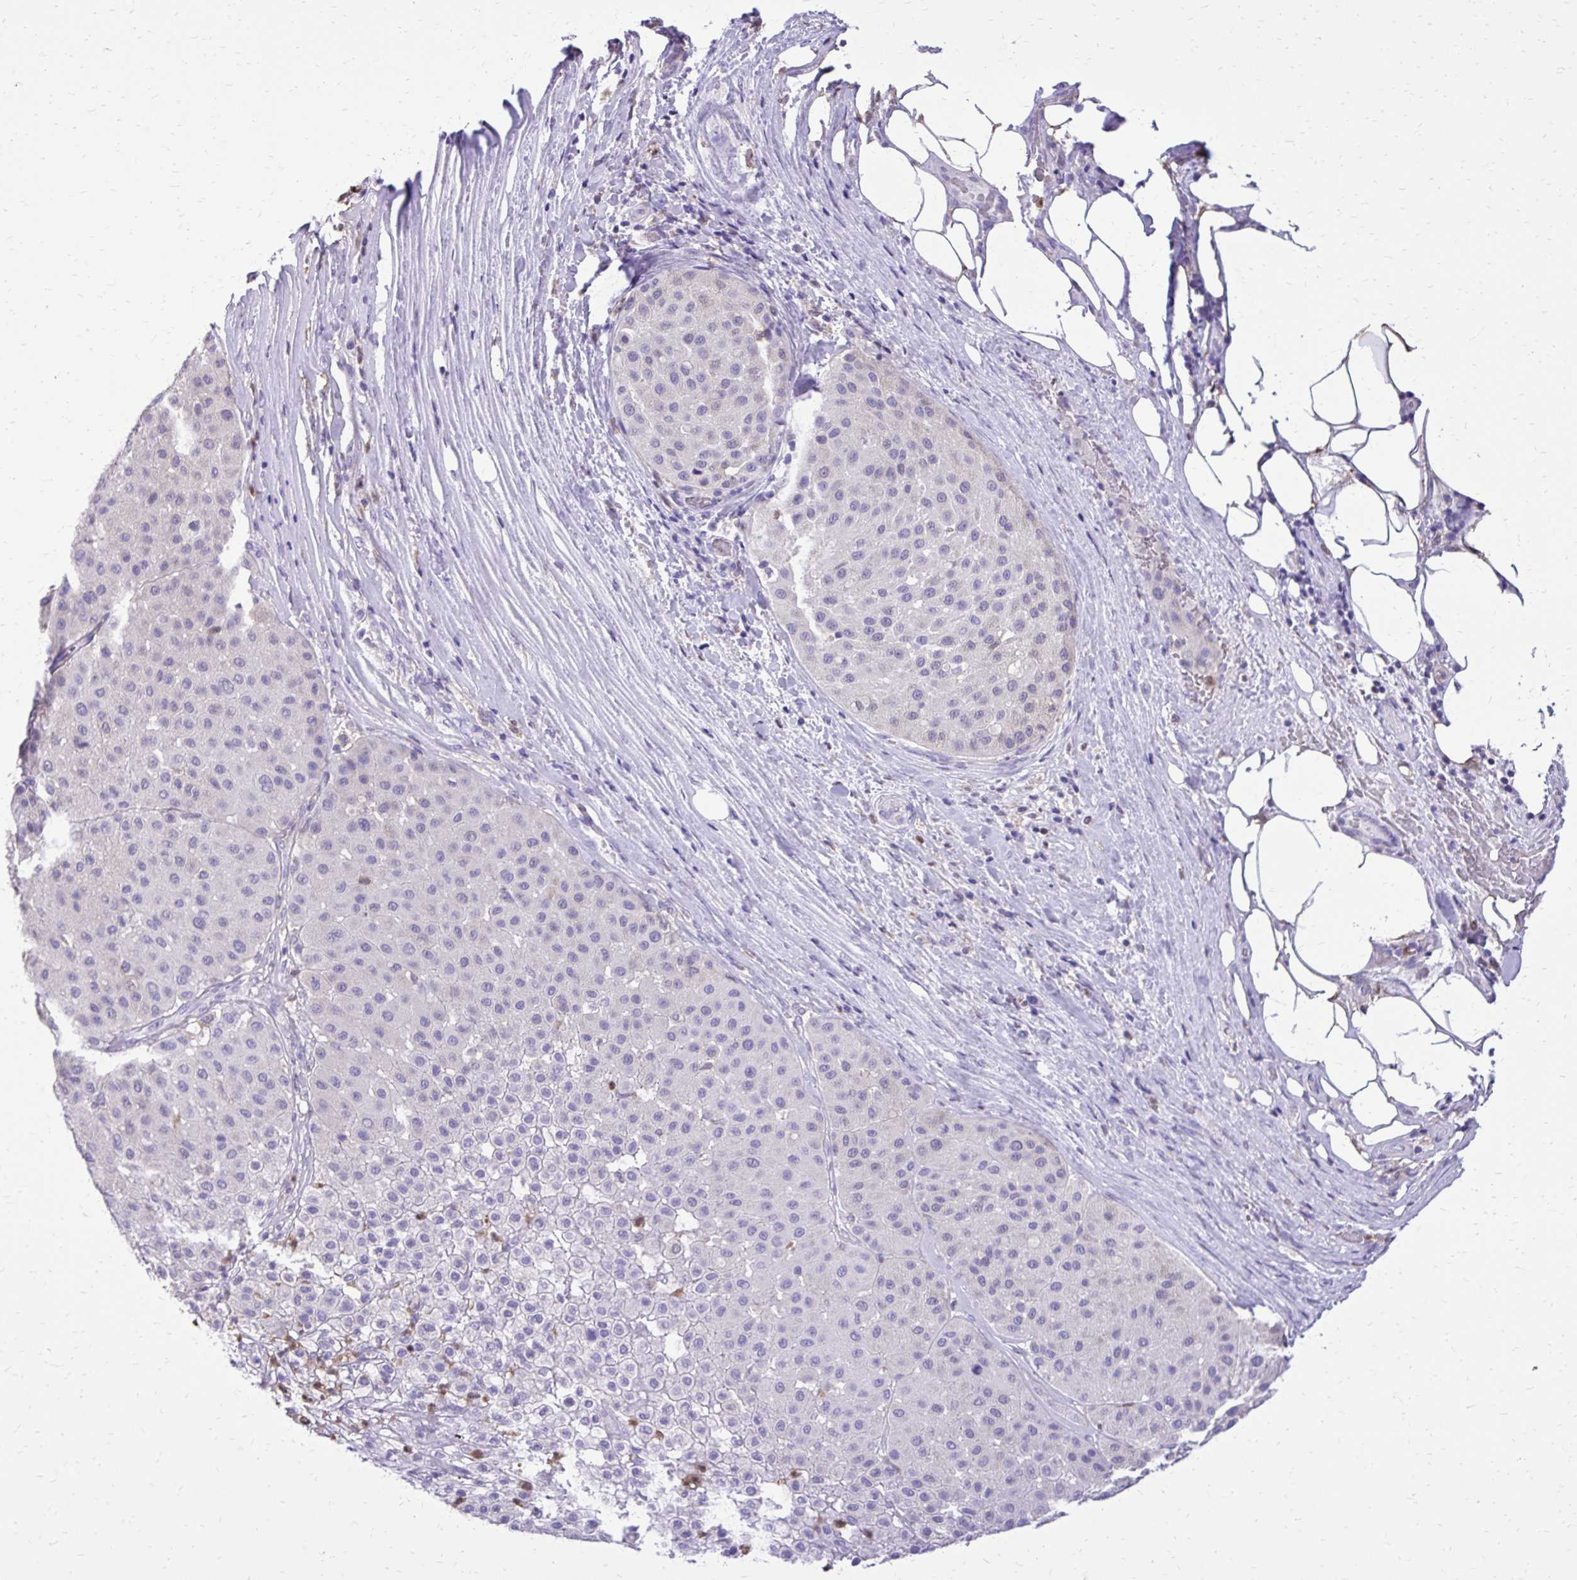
{"staining": {"intensity": "negative", "quantity": "none", "location": "none"}, "tissue": "melanoma", "cell_type": "Tumor cells", "image_type": "cancer", "snomed": [{"axis": "morphology", "description": "Malignant melanoma, Metastatic site"}, {"axis": "topography", "description": "Smooth muscle"}], "caption": "IHC image of neoplastic tissue: melanoma stained with DAB (3,3'-diaminobenzidine) shows no significant protein staining in tumor cells. (DAB (3,3'-diaminobenzidine) immunohistochemistry (IHC) with hematoxylin counter stain).", "gene": "CAT", "patient": {"sex": "male", "age": 41}}